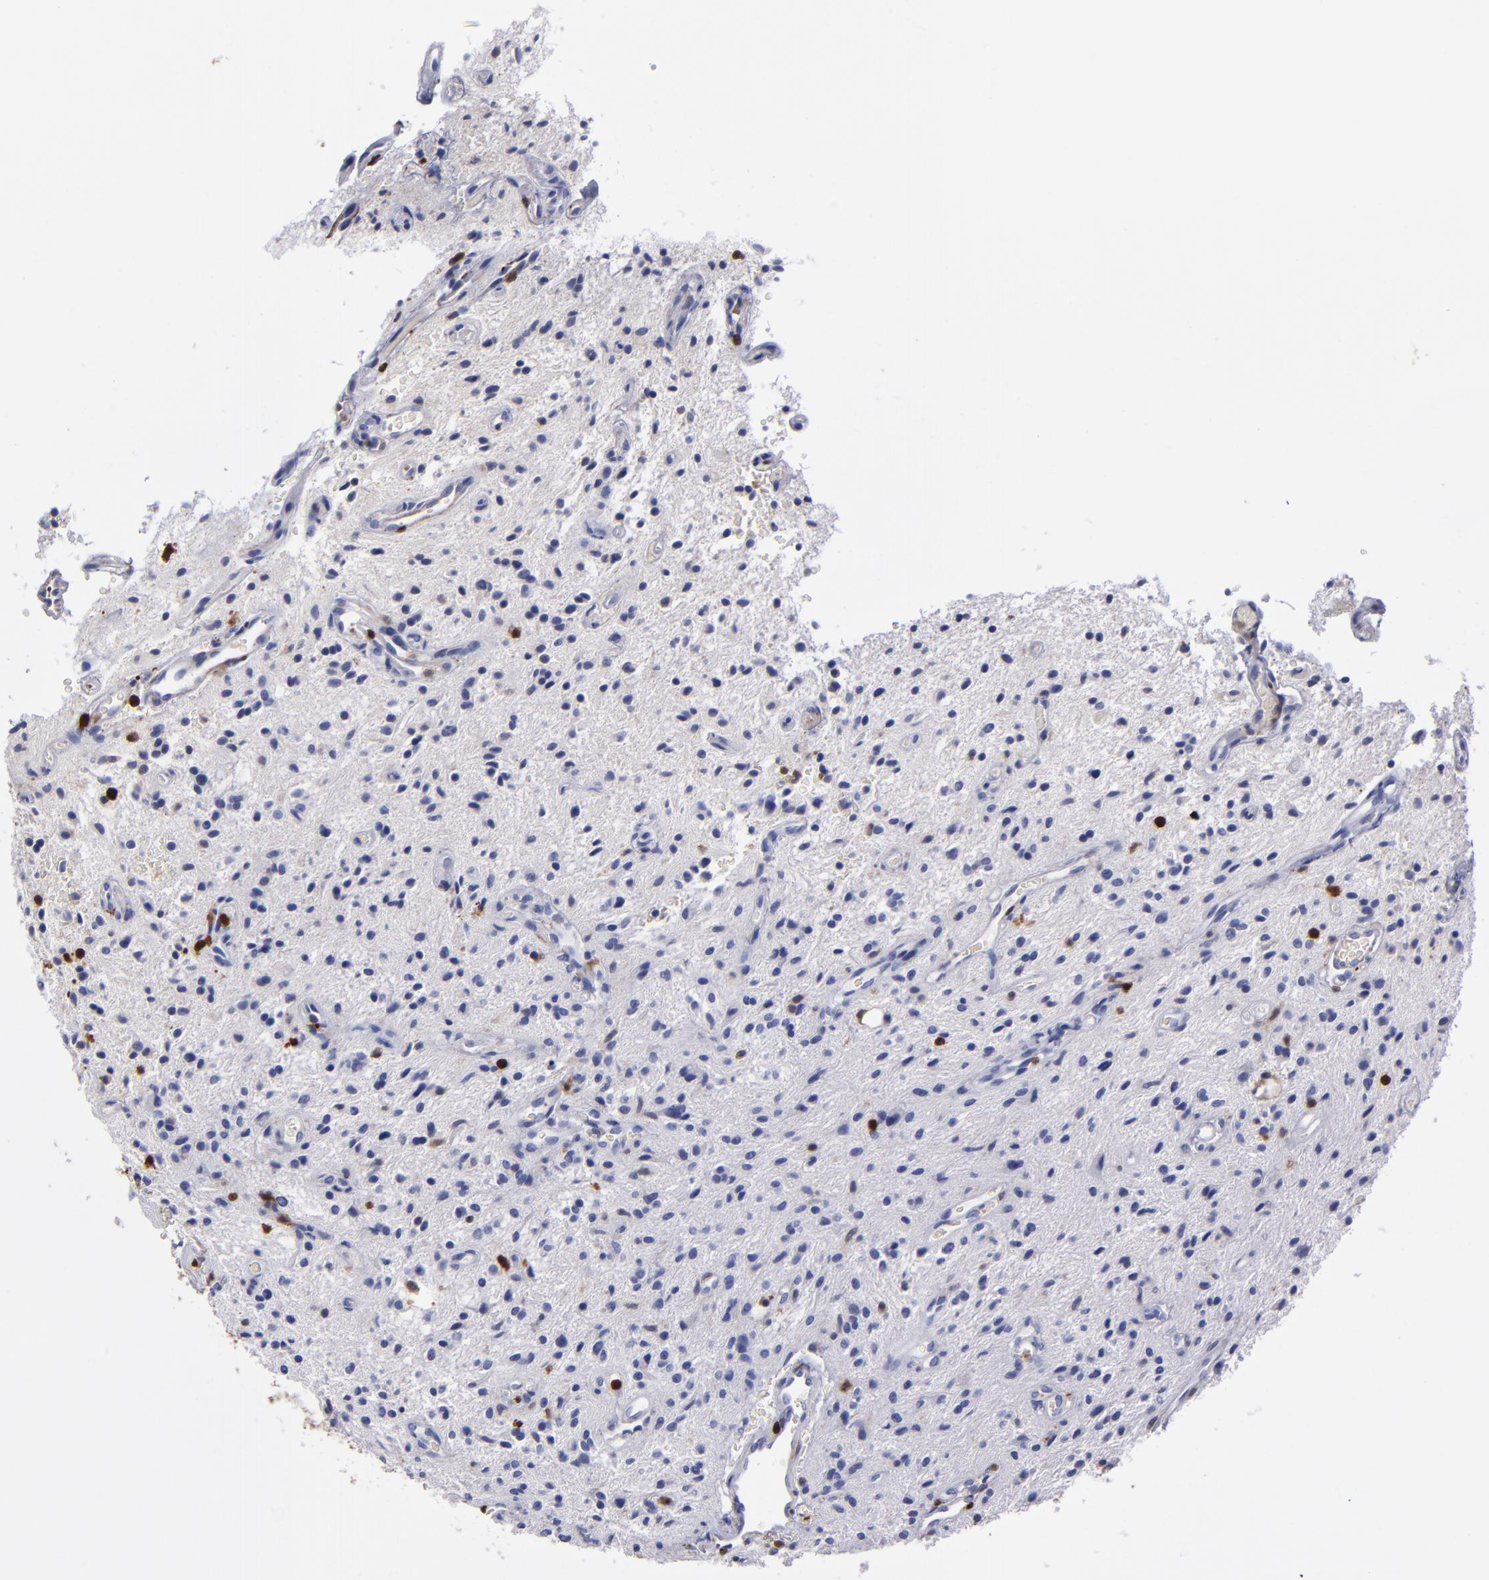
{"staining": {"intensity": "moderate", "quantity": "<25%", "location": "nuclear"}, "tissue": "glioma", "cell_type": "Tumor cells", "image_type": "cancer", "snomed": [{"axis": "morphology", "description": "Glioma, malignant, NOS"}, {"axis": "topography", "description": "Cerebellum"}], "caption": "Human glioma stained with a protein marker exhibits moderate staining in tumor cells.", "gene": "S100A4", "patient": {"sex": "female", "age": 10}}